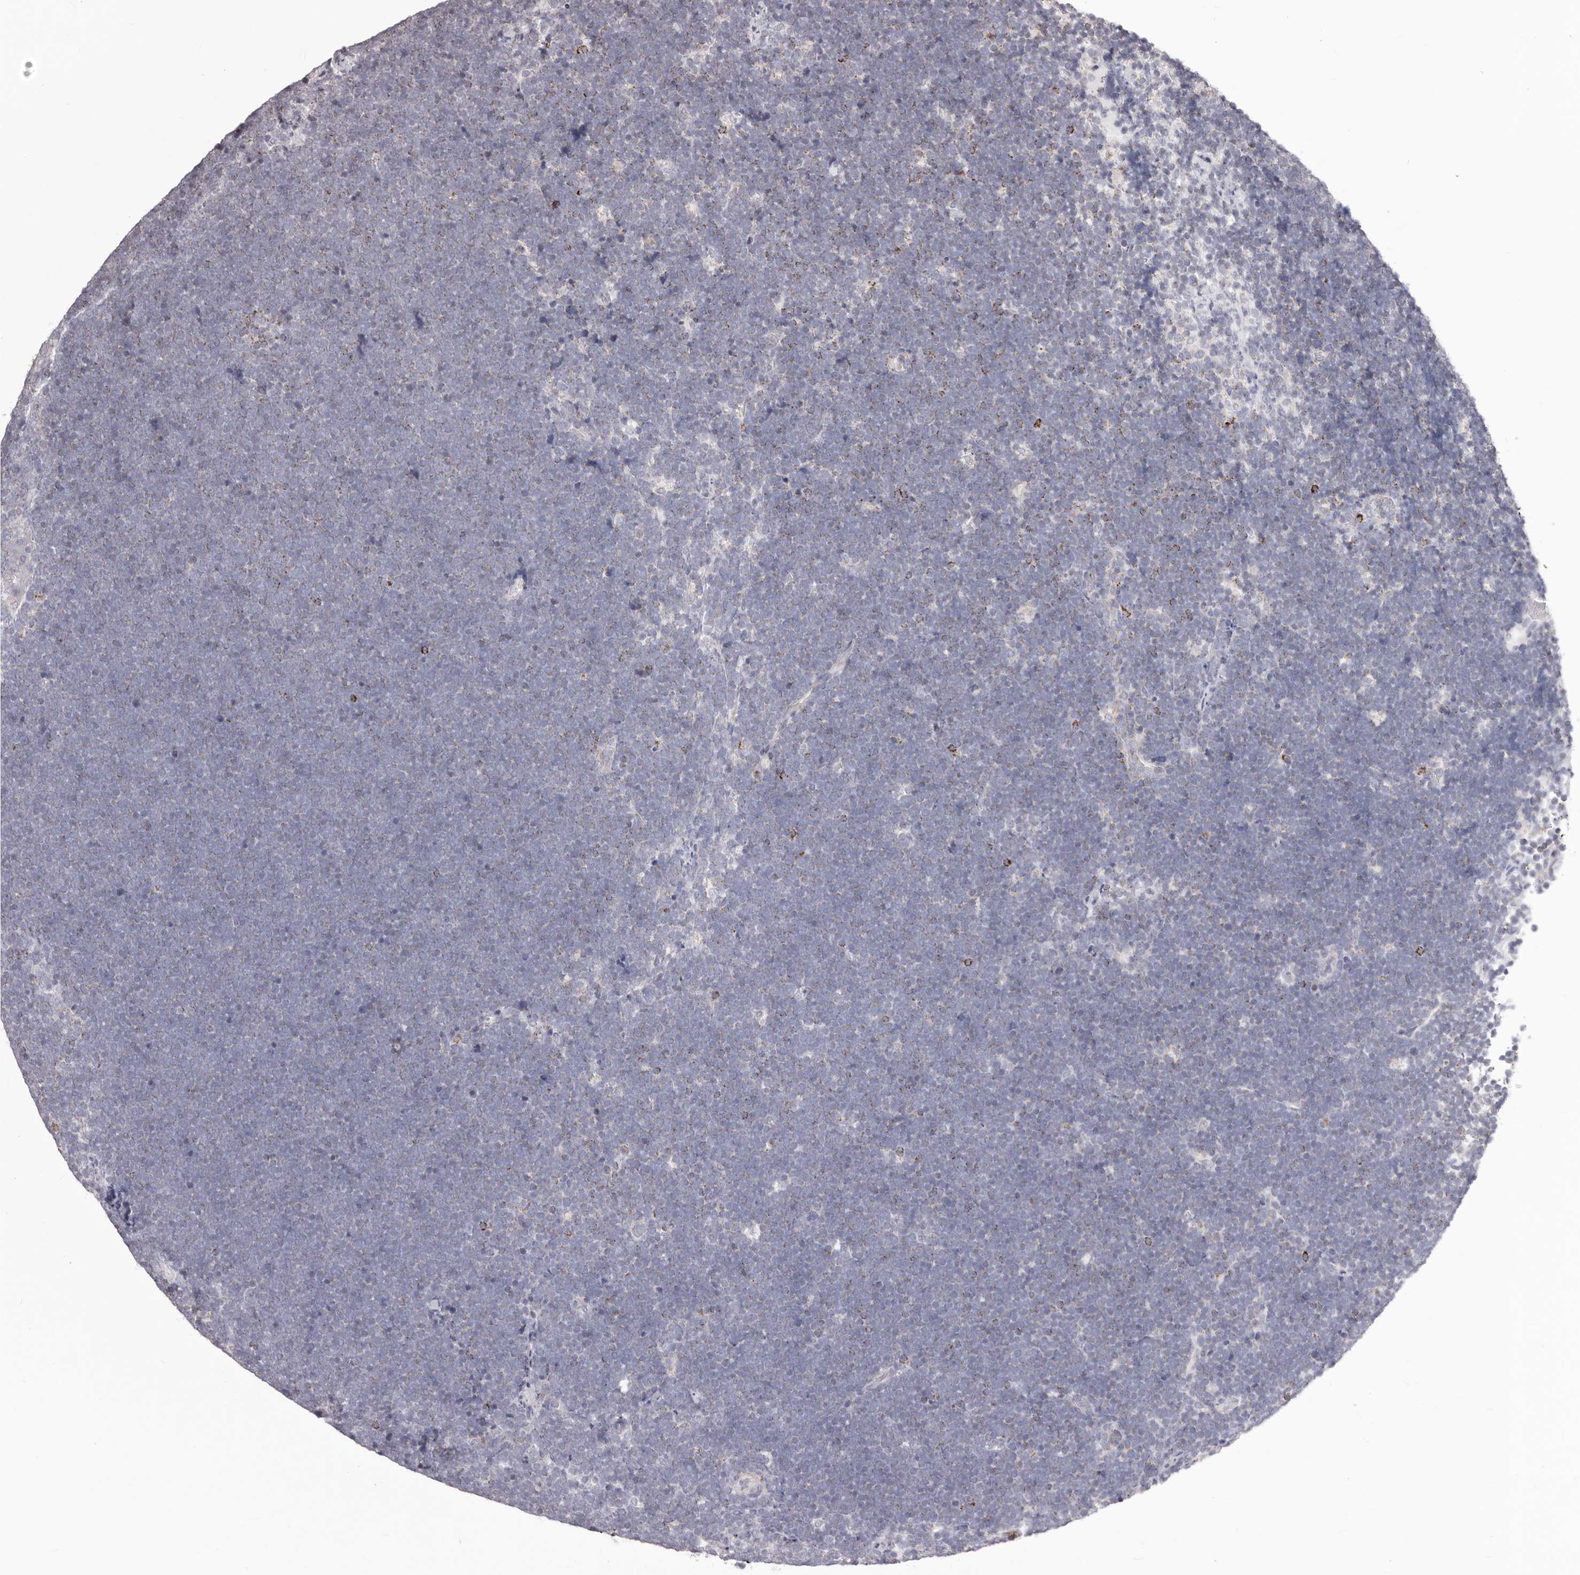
{"staining": {"intensity": "negative", "quantity": "none", "location": "none"}, "tissue": "lymphoma", "cell_type": "Tumor cells", "image_type": "cancer", "snomed": [{"axis": "morphology", "description": "Malignant lymphoma, non-Hodgkin's type, High grade"}, {"axis": "topography", "description": "Lymph node"}], "caption": "A histopathology image of malignant lymphoma, non-Hodgkin's type (high-grade) stained for a protein exhibits no brown staining in tumor cells.", "gene": "PRMT2", "patient": {"sex": "male", "age": 13}}